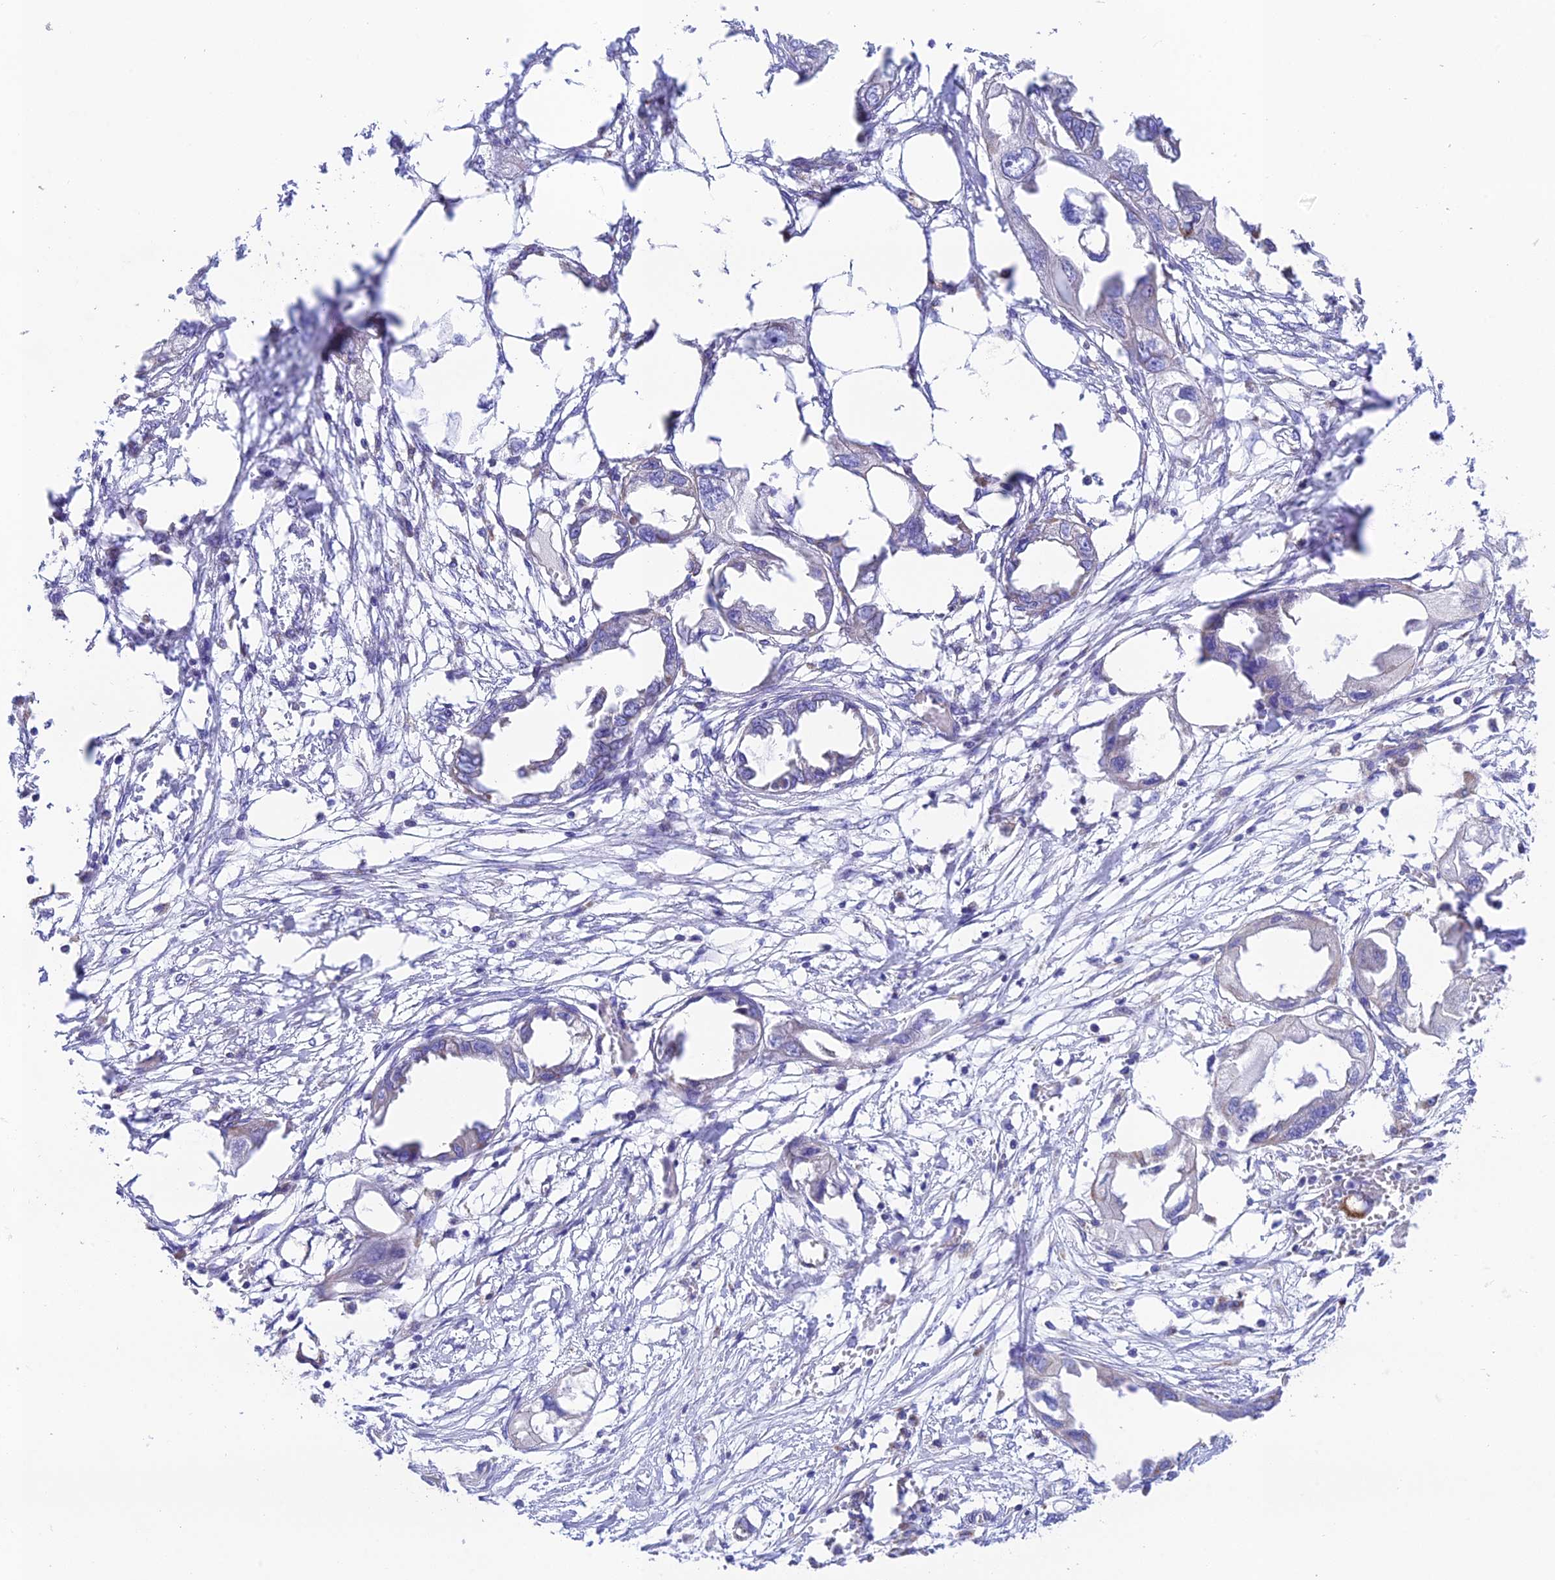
{"staining": {"intensity": "negative", "quantity": "none", "location": "none"}, "tissue": "endometrial cancer", "cell_type": "Tumor cells", "image_type": "cancer", "snomed": [{"axis": "morphology", "description": "Adenocarcinoma, NOS"}, {"axis": "morphology", "description": "Adenocarcinoma, metastatic, NOS"}, {"axis": "topography", "description": "Adipose tissue"}, {"axis": "topography", "description": "Endometrium"}], "caption": "Immunohistochemical staining of endometrial cancer (metastatic adenocarcinoma) exhibits no significant expression in tumor cells.", "gene": "HSDL2", "patient": {"sex": "female", "age": 67}}